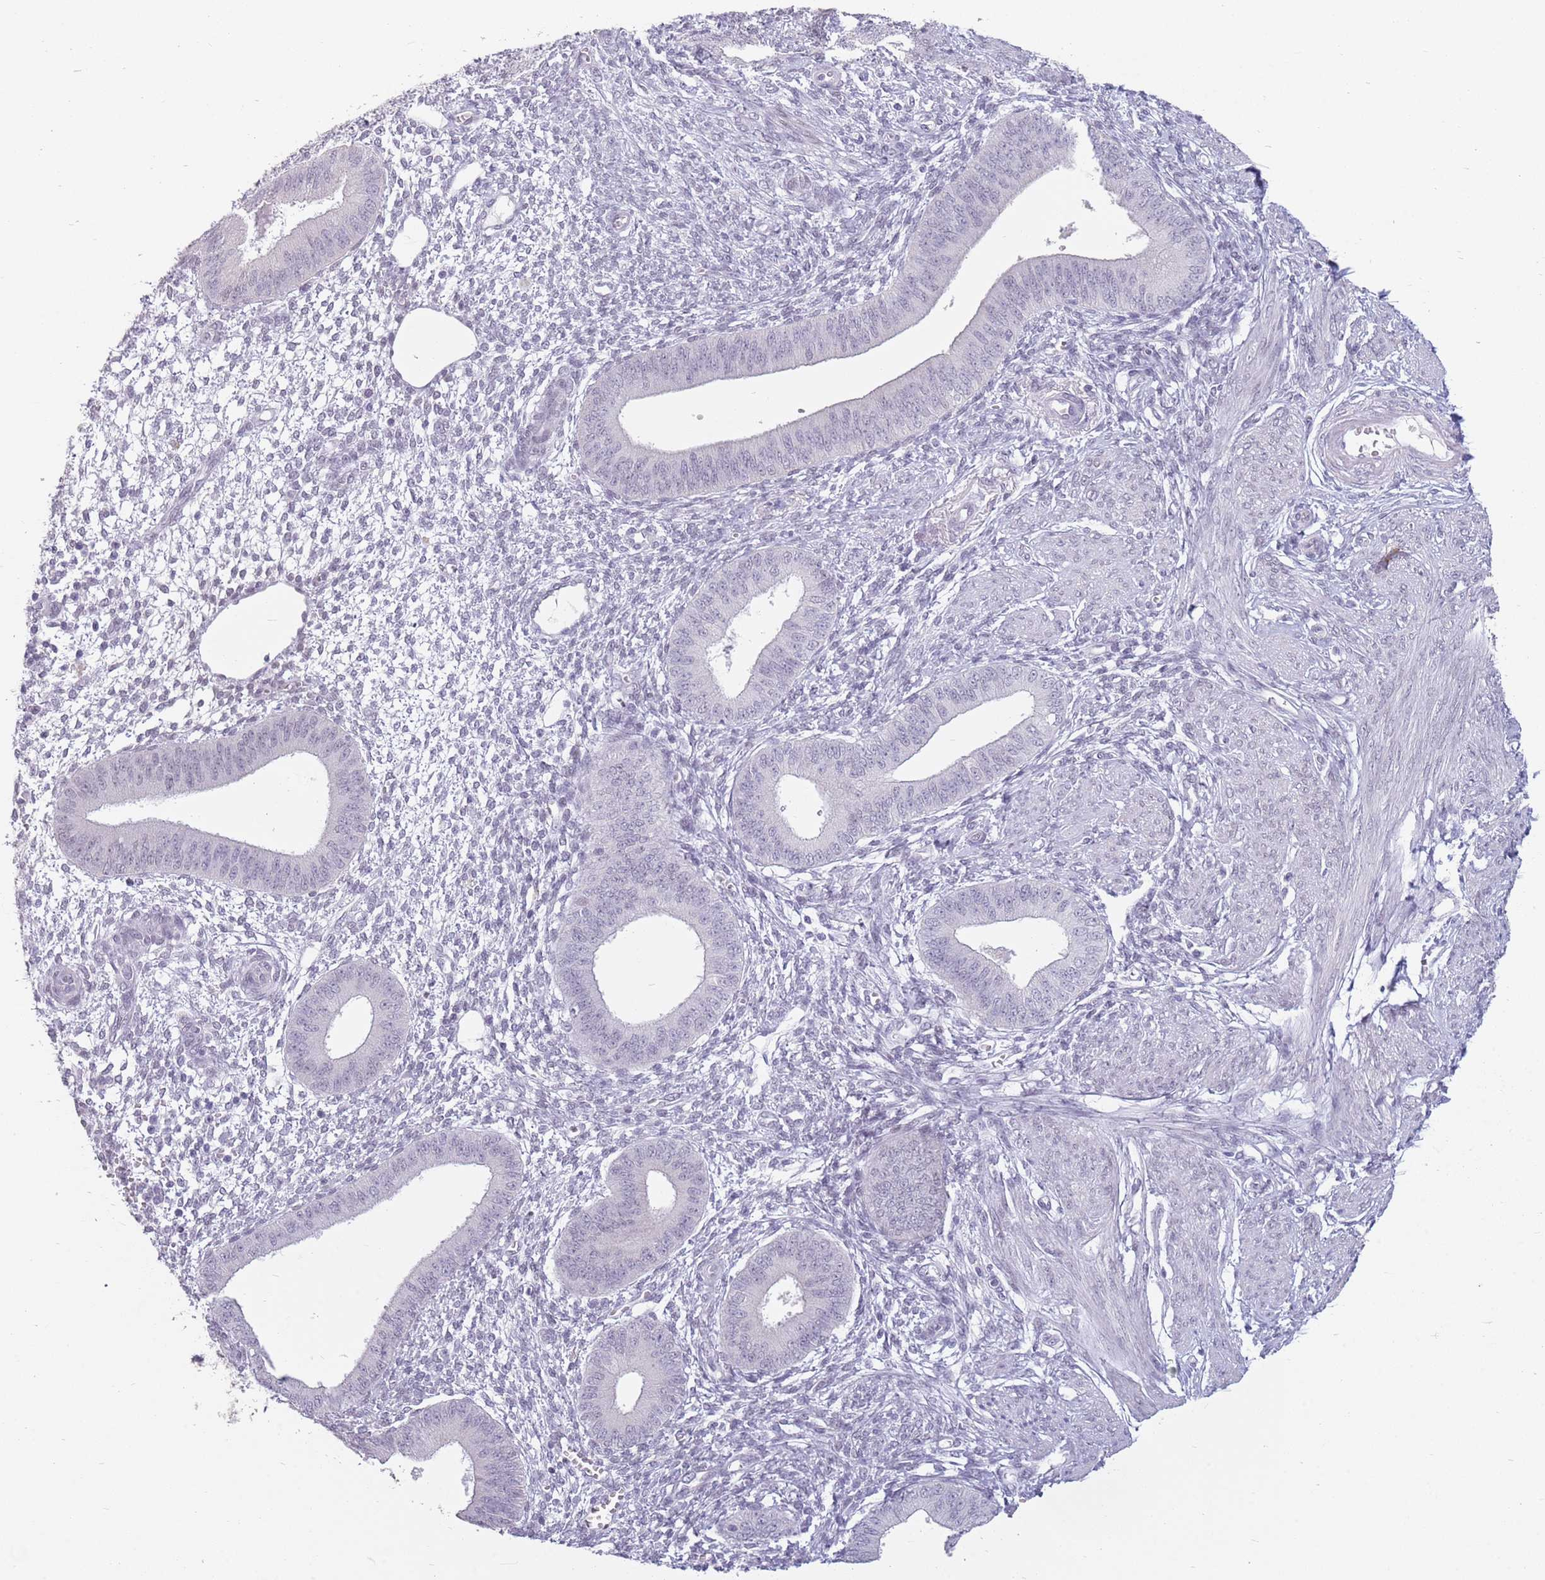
{"staining": {"intensity": "negative", "quantity": "none", "location": "none"}, "tissue": "endometrium", "cell_type": "Cells in endometrial stroma", "image_type": "normal", "snomed": [{"axis": "morphology", "description": "Normal tissue, NOS"}, {"axis": "topography", "description": "Endometrium"}], "caption": "Cells in endometrial stroma are negative for protein expression in normal human endometrium. The staining is performed using DAB brown chromogen with nuclei counter-stained in using hematoxylin.", "gene": "ZNF574", "patient": {"sex": "female", "age": 49}}